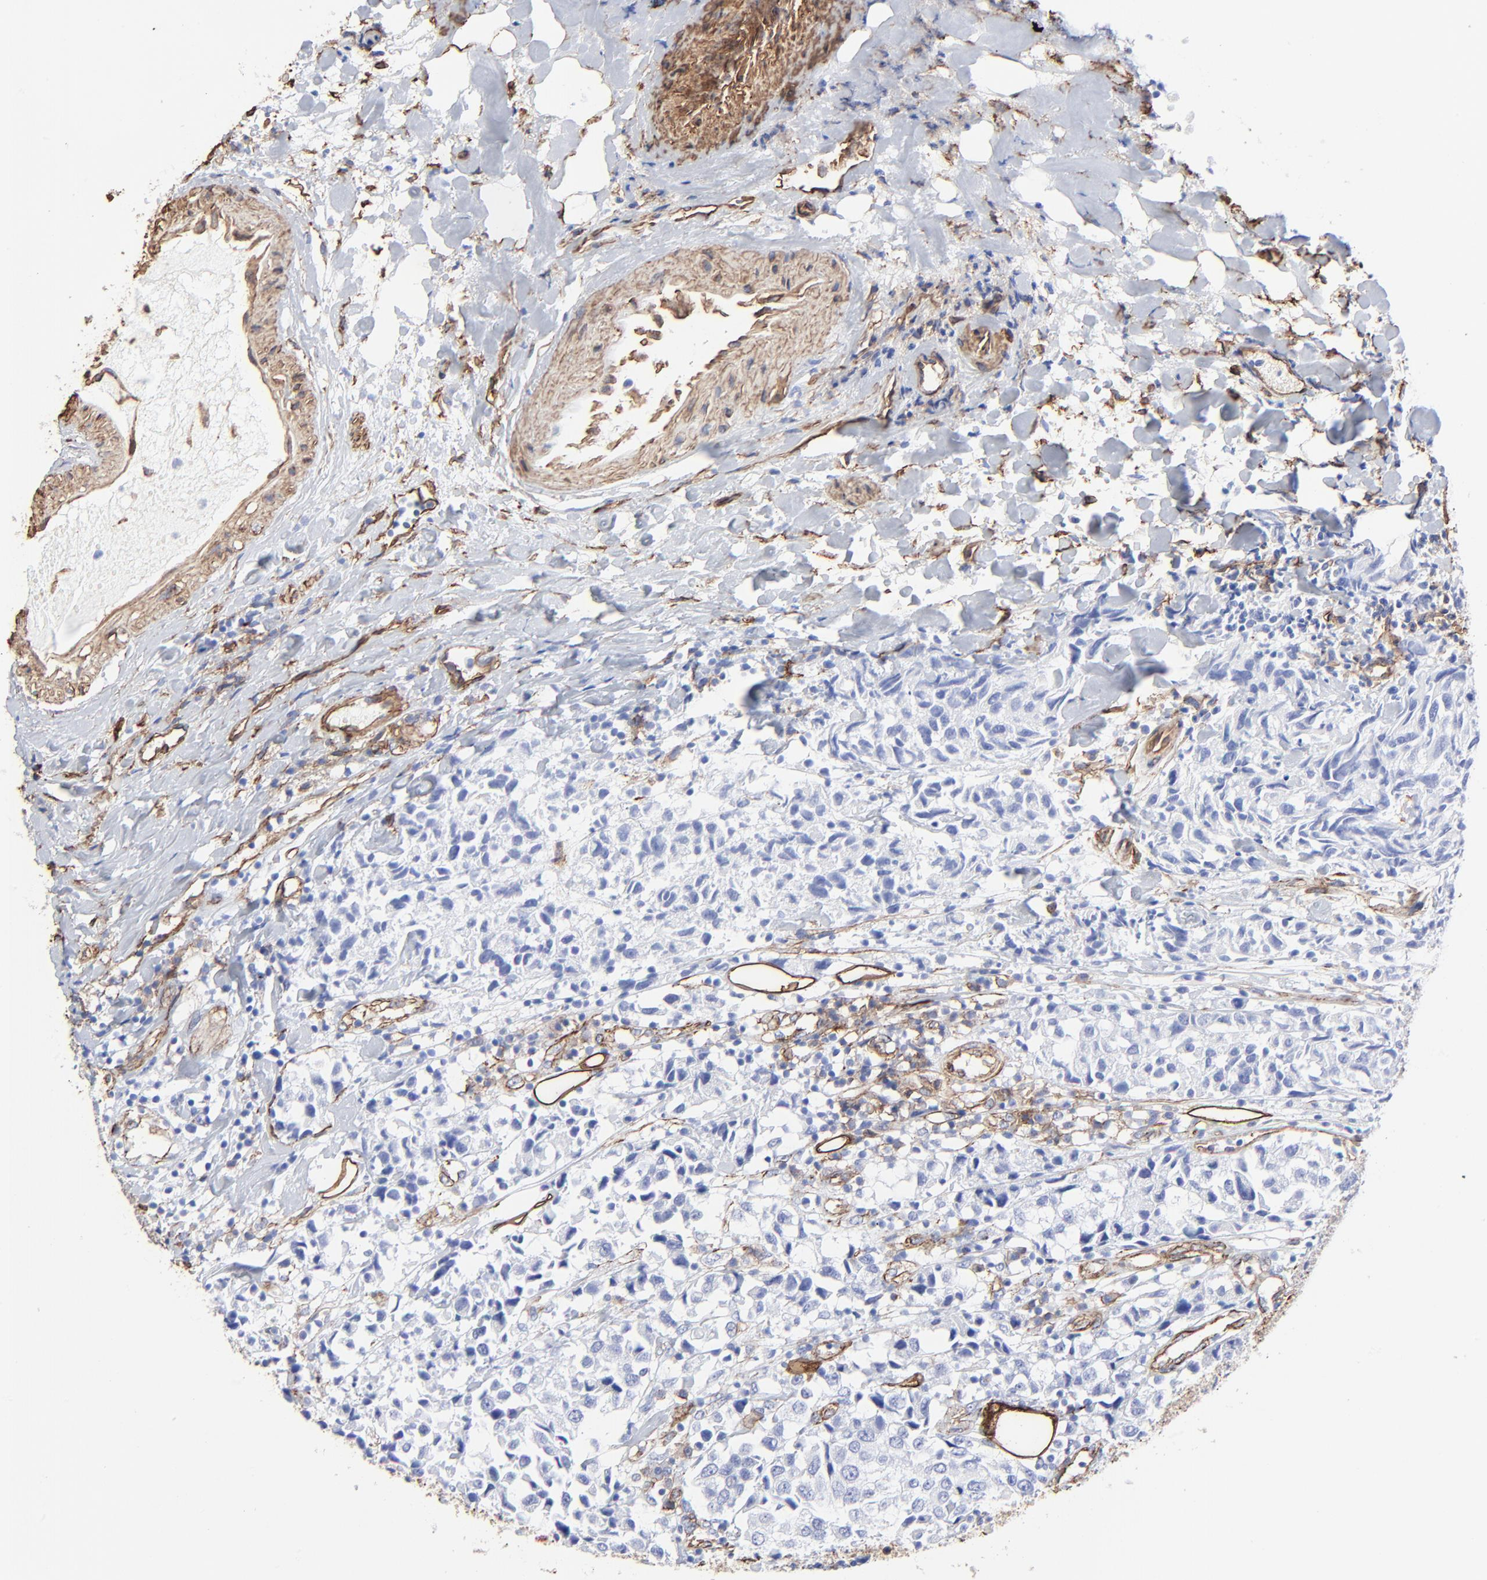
{"staining": {"intensity": "negative", "quantity": "none", "location": "none"}, "tissue": "urothelial cancer", "cell_type": "Tumor cells", "image_type": "cancer", "snomed": [{"axis": "morphology", "description": "Urothelial carcinoma, High grade"}, {"axis": "topography", "description": "Urinary bladder"}], "caption": "High-grade urothelial carcinoma stained for a protein using immunohistochemistry (IHC) exhibits no expression tumor cells.", "gene": "CAV1", "patient": {"sex": "female", "age": 75}}